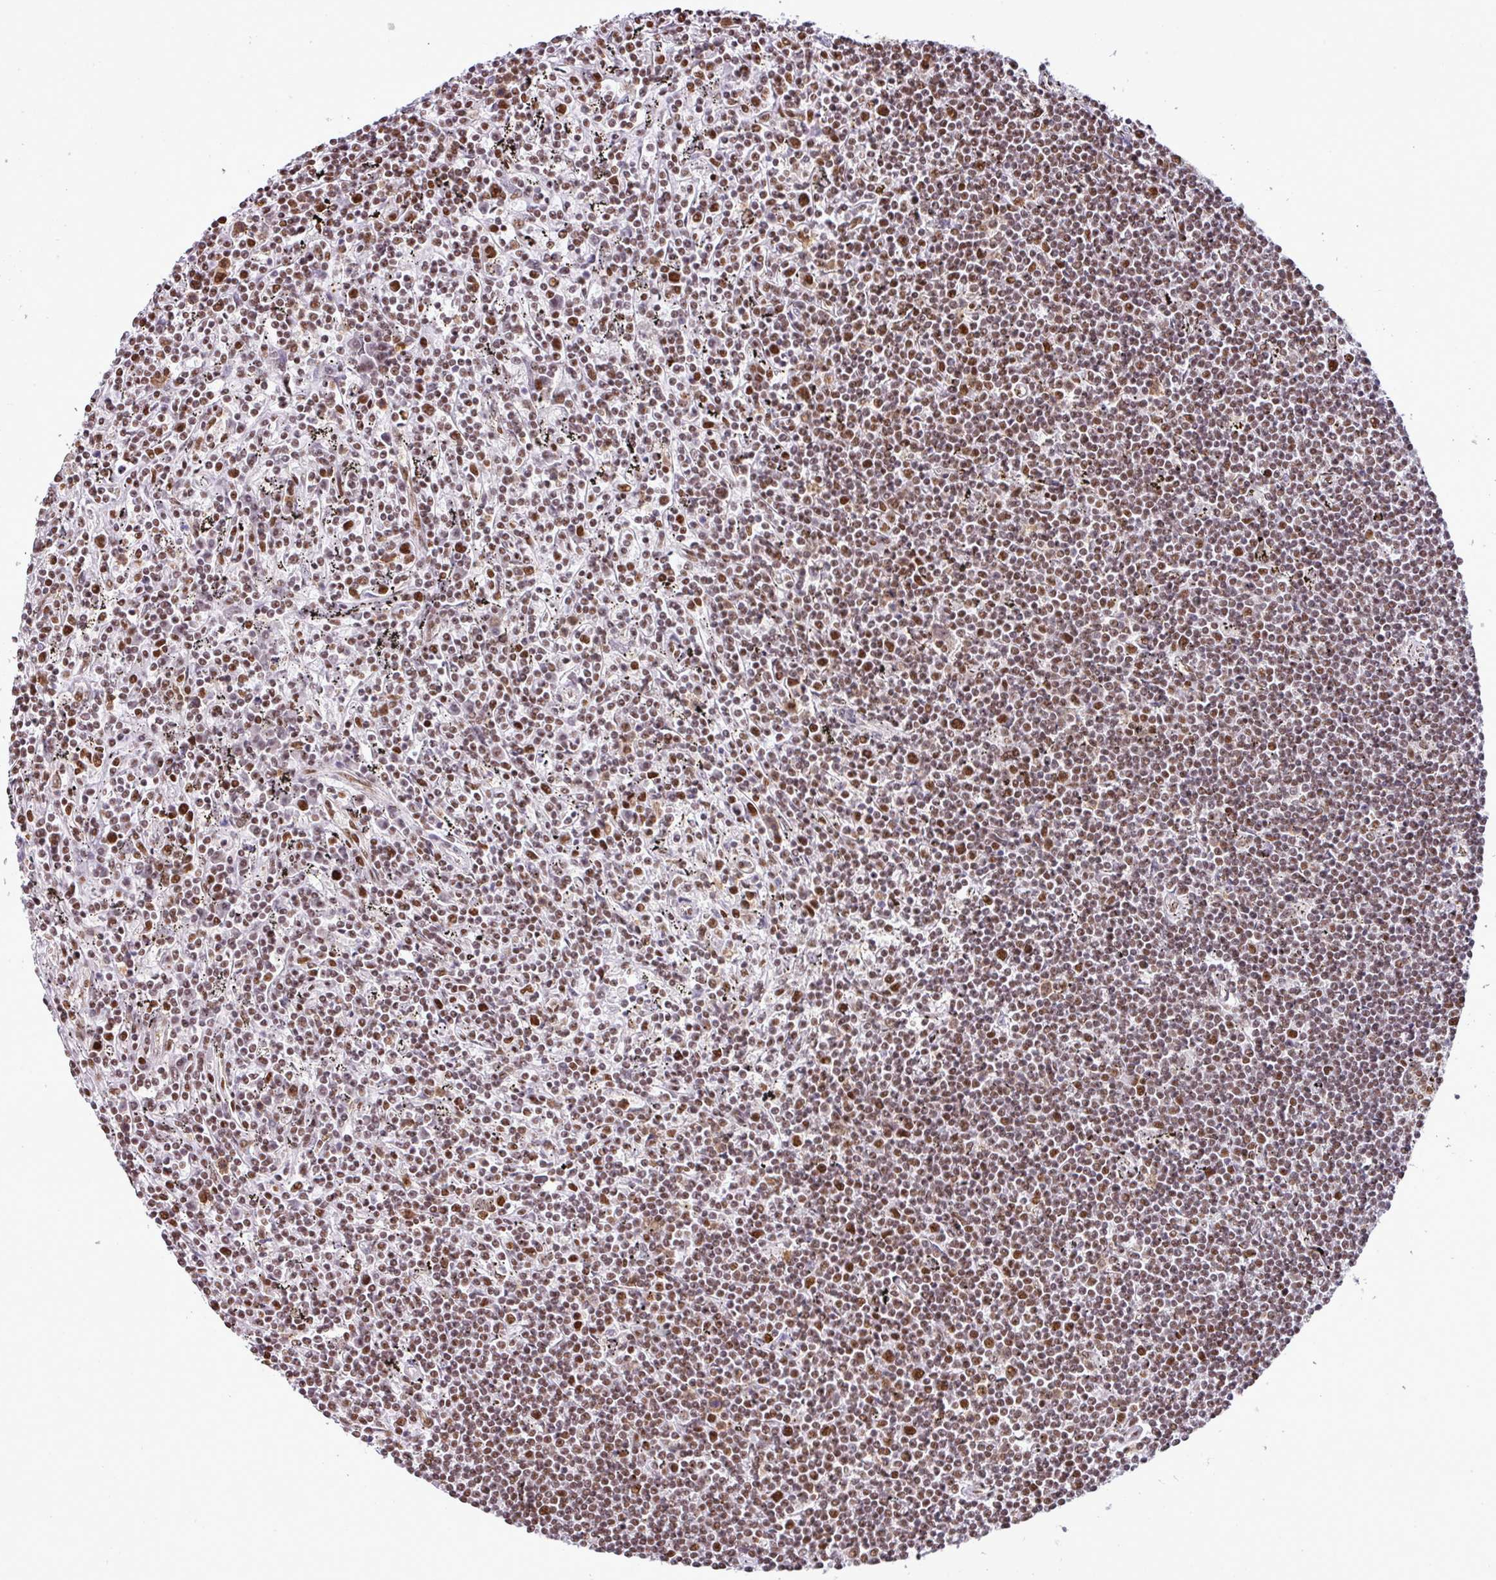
{"staining": {"intensity": "moderate", "quantity": ">75%", "location": "nuclear"}, "tissue": "lymphoma", "cell_type": "Tumor cells", "image_type": "cancer", "snomed": [{"axis": "morphology", "description": "Malignant lymphoma, non-Hodgkin's type, Low grade"}, {"axis": "topography", "description": "Spleen"}], "caption": "Immunohistochemical staining of human low-grade malignant lymphoma, non-Hodgkin's type displays medium levels of moderate nuclear protein expression in approximately >75% of tumor cells.", "gene": "PGAP4", "patient": {"sex": "male", "age": 76}}